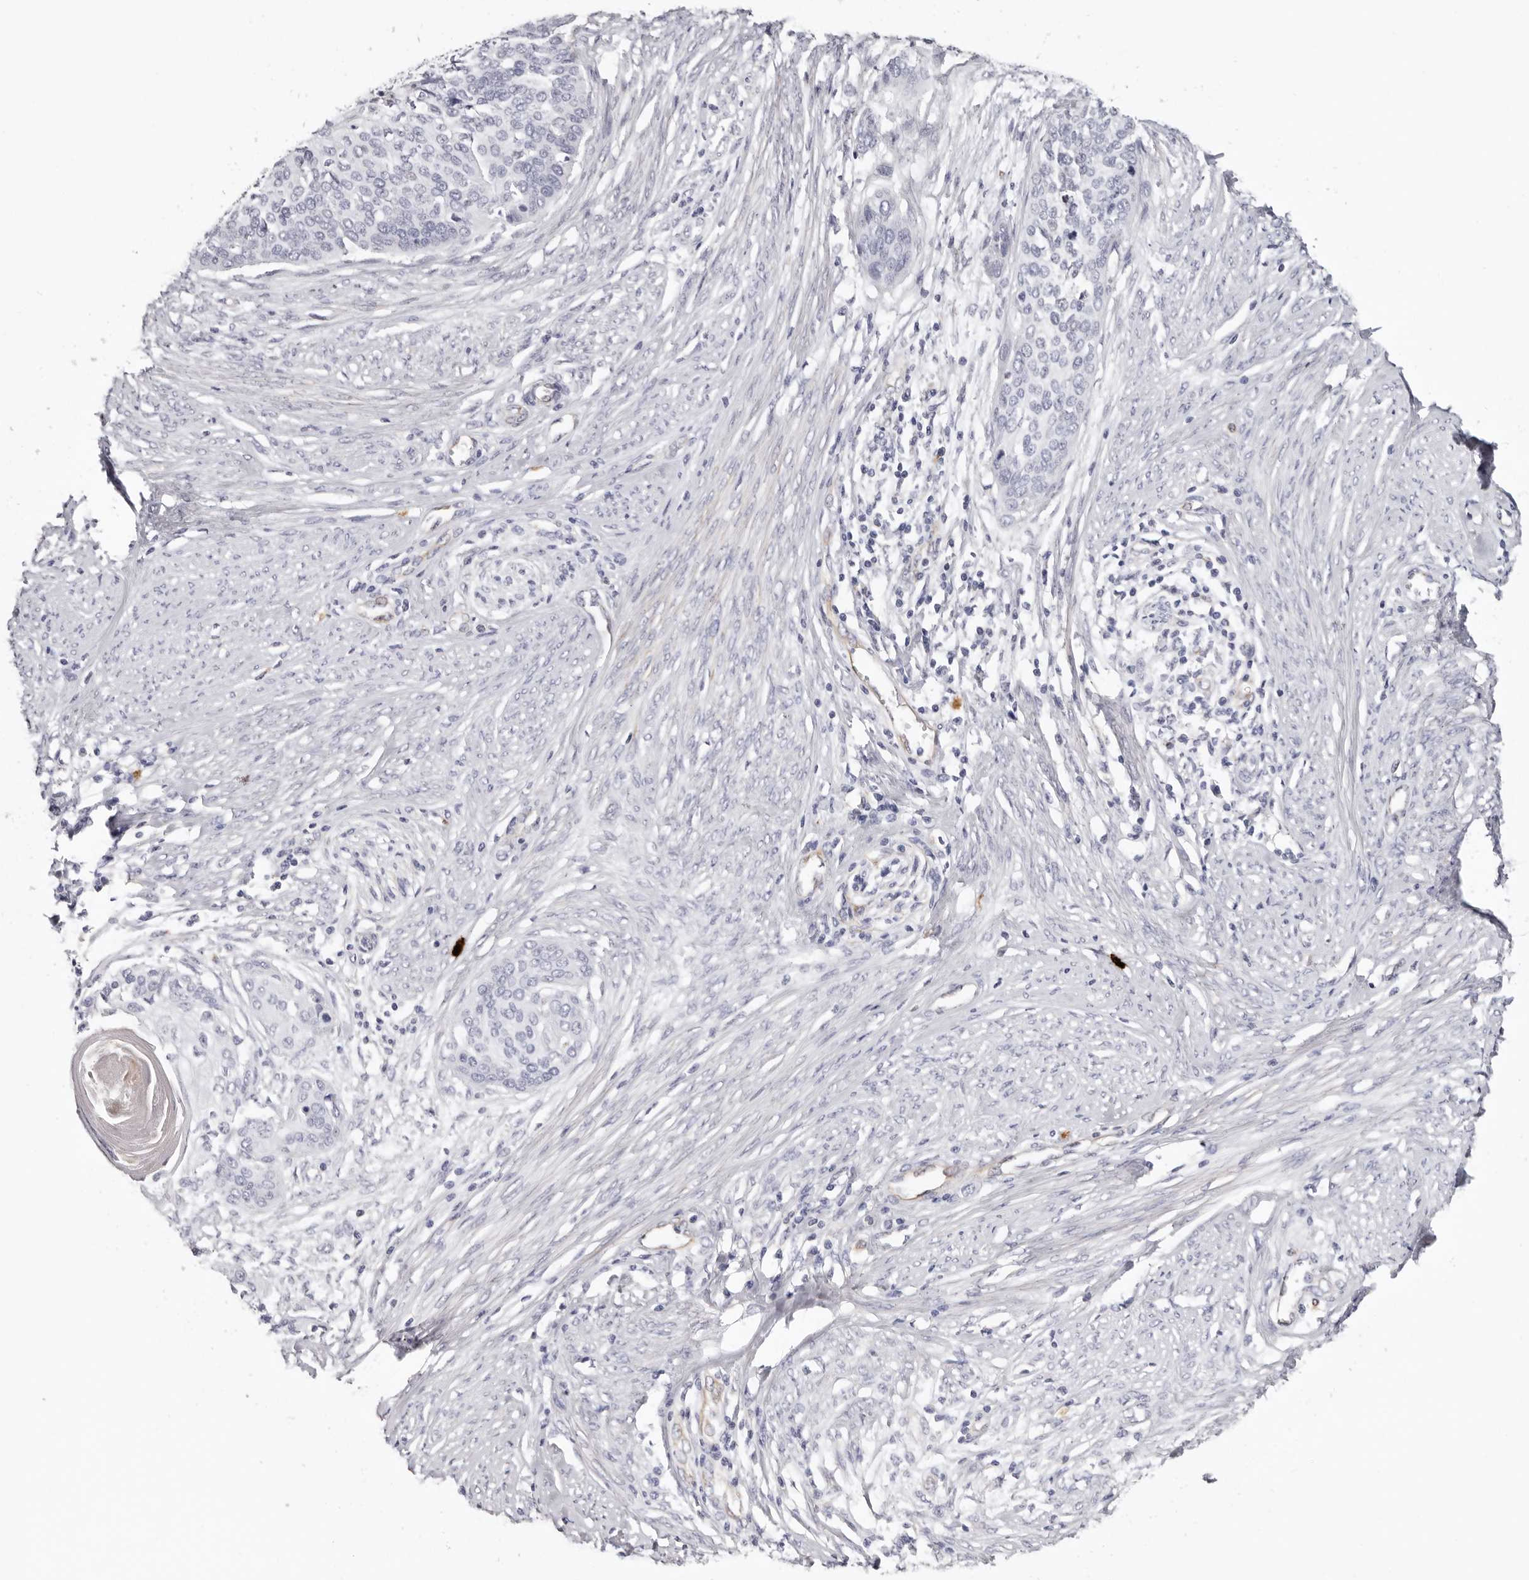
{"staining": {"intensity": "negative", "quantity": "none", "location": "none"}, "tissue": "cervical cancer", "cell_type": "Tumor cells", "image_type": "cancer", "snomed": [{"axis": "morphology", "description": "Squamous cell carcinoma, NOS"}, {"axis": "topography", "description": "Cervix"}], "caption": "Cervical squamous cell carcinoma was stained to show a protein in brown. There is no significant expression in tumor cells.", "gene": "PKDCC", "patient": {"sex": "female", "age": 37}}